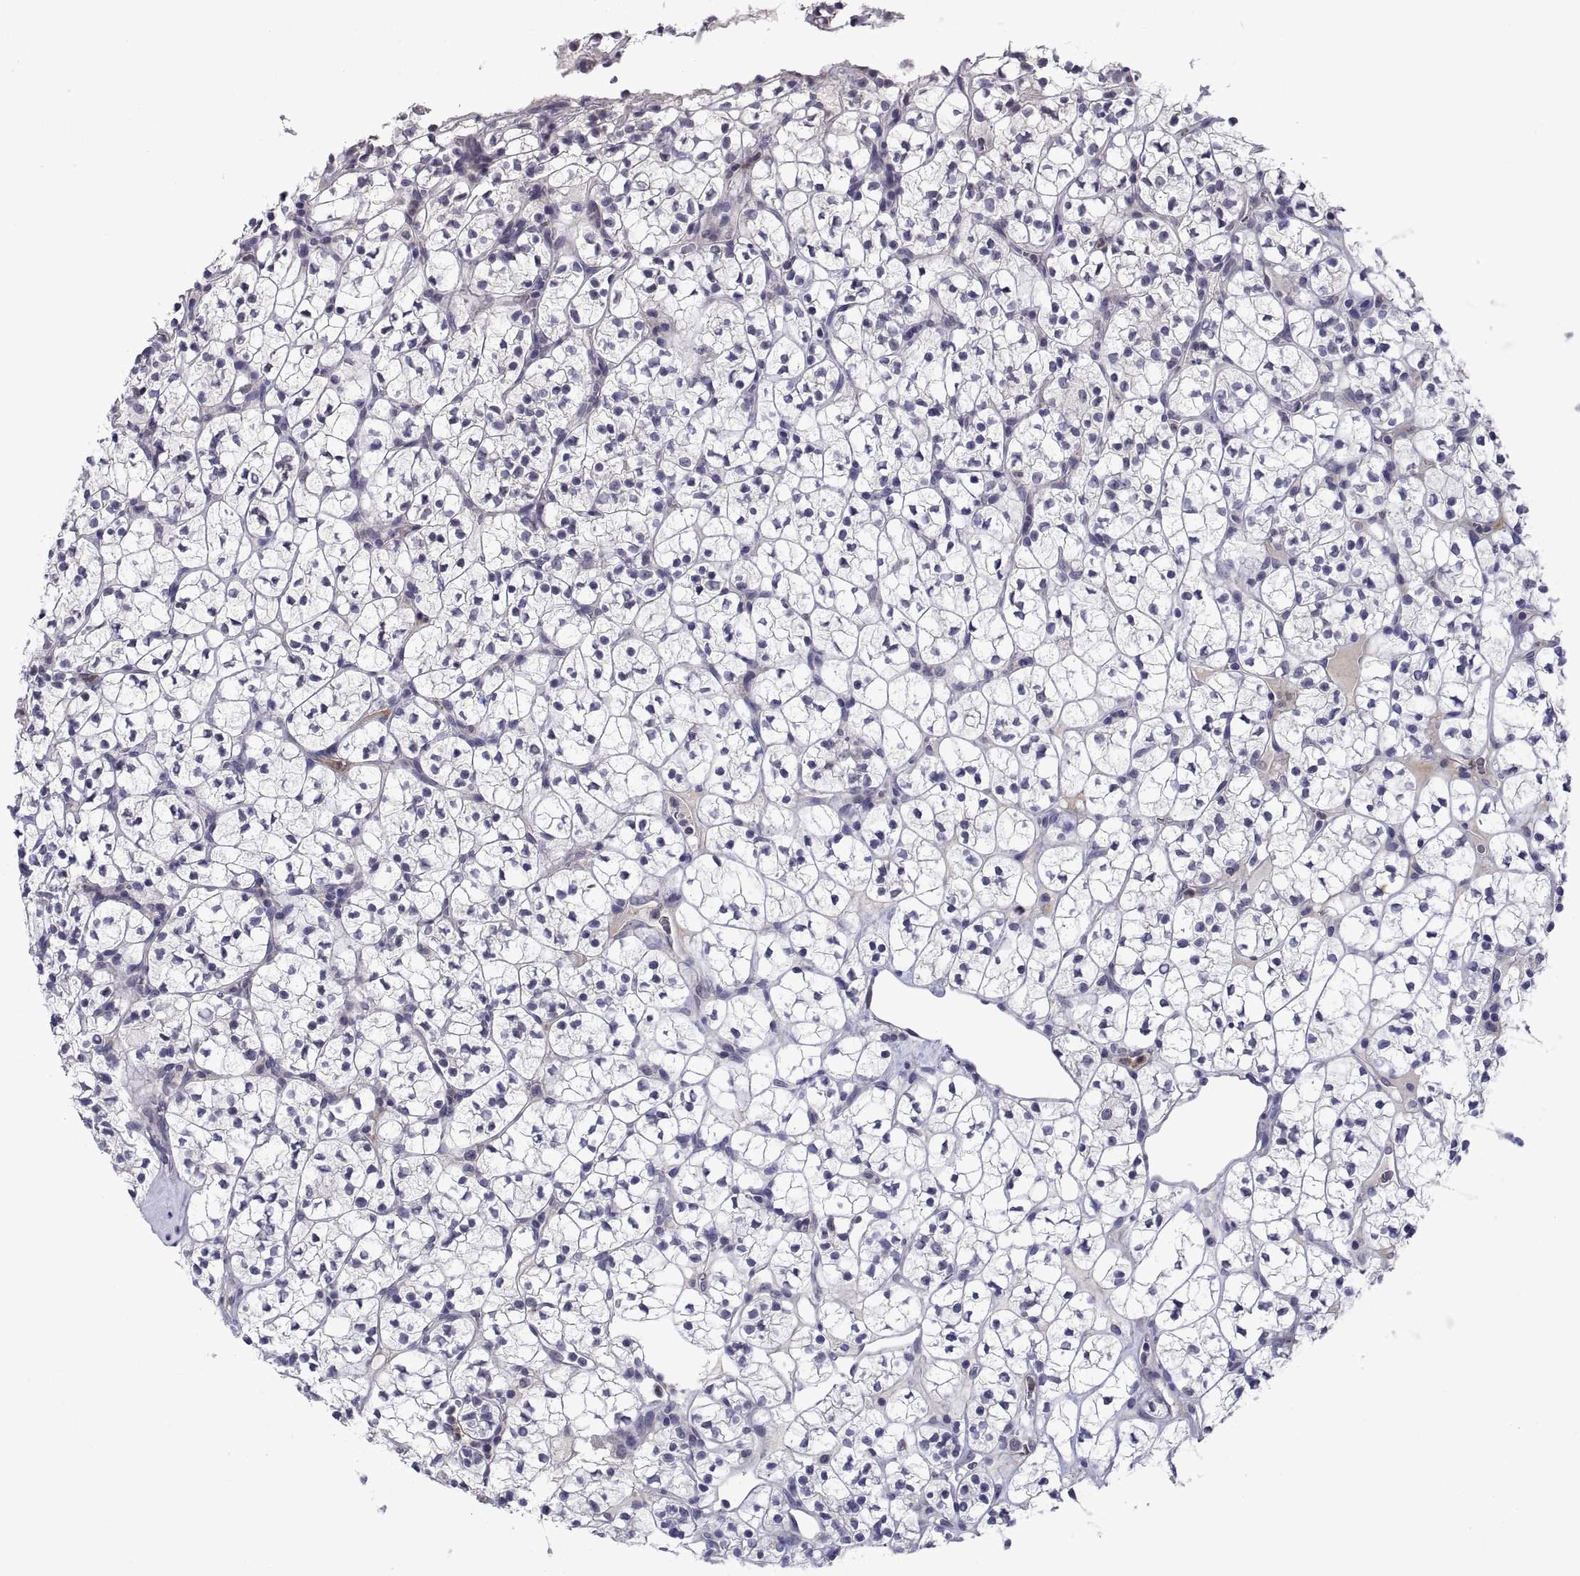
{"staining": {"intensity": "negative", "quantity": "none", "location": "none"}, "tissue": "renal cancer", "cell_type": "Tumor cells", "image_type": "cancer", "snomed": [{"axis": "morphology", "description": "Adenocarcinoma, NOS"}, {"axis": "topography", "description": "Kidney"}], "caption": "Immunohistochemistry (IHC) micrograph of renal cancer (adenocarcinoma) stained for a protein (brown), which exhibits no positivity in tumor cells. (Stains: DAB IHC with hematoxylin counter stain, Microscopy: brightfield microscopy at high magnification).", "gene": "PKP1", "patient": {"sex": "female", "age": 89}}